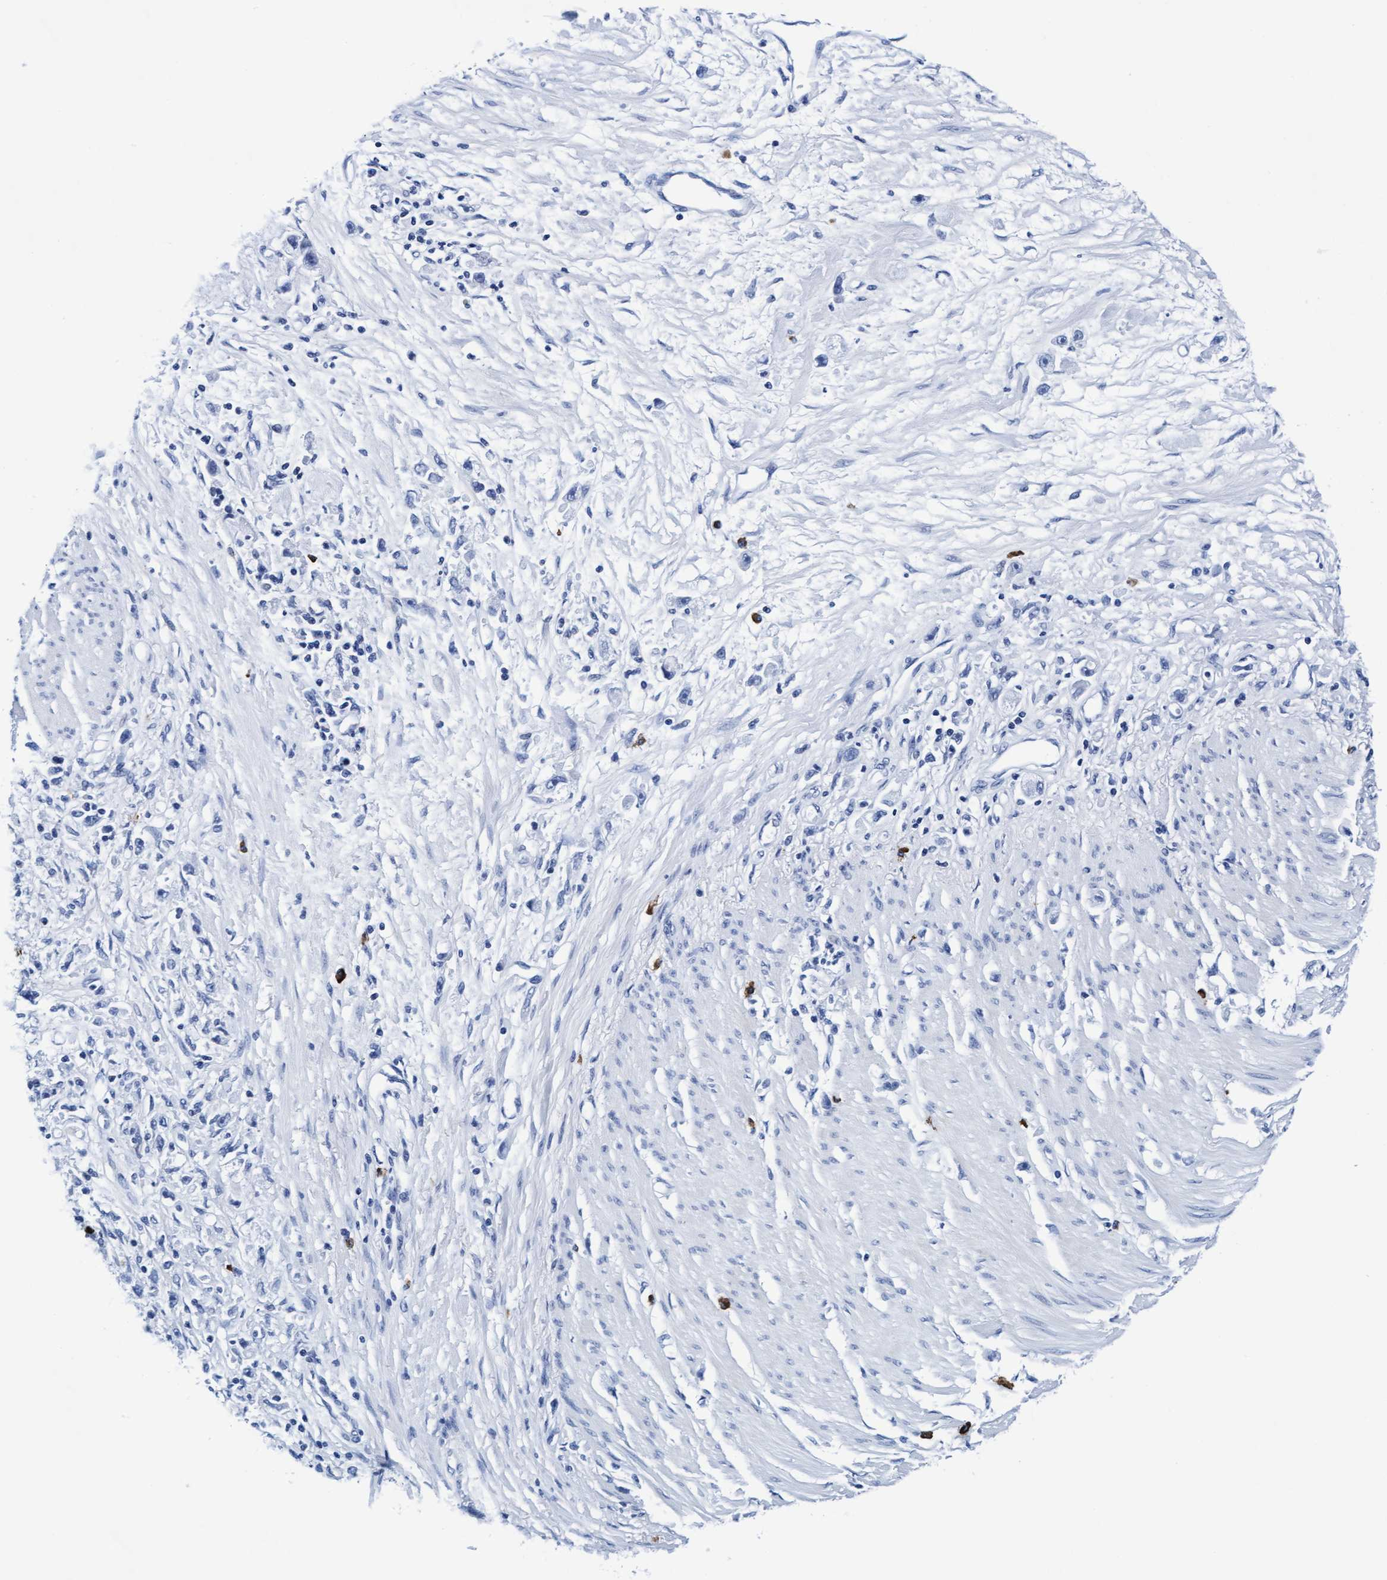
{"staining": {"intensity": "negative", "quantity": "none", "location": "none"}, "tissue": "stomach cancer", "cell_type": "Tumor cells", "image_type": "cancer", "snomed": [{"axis": "morphology", "description": "Adenocarcinoma, NOS"}, {"axis": "topography", "description": "Stomach"}], "caption": "IHC of human stomach cancer (adenocarcinoma) exhibits no expression in tumor cells. (Brightfield microscopy of DAB immunohistochemistry at high magnification).", "gene": "ARSG", "patient": {"sex": "female", "age": 59}}